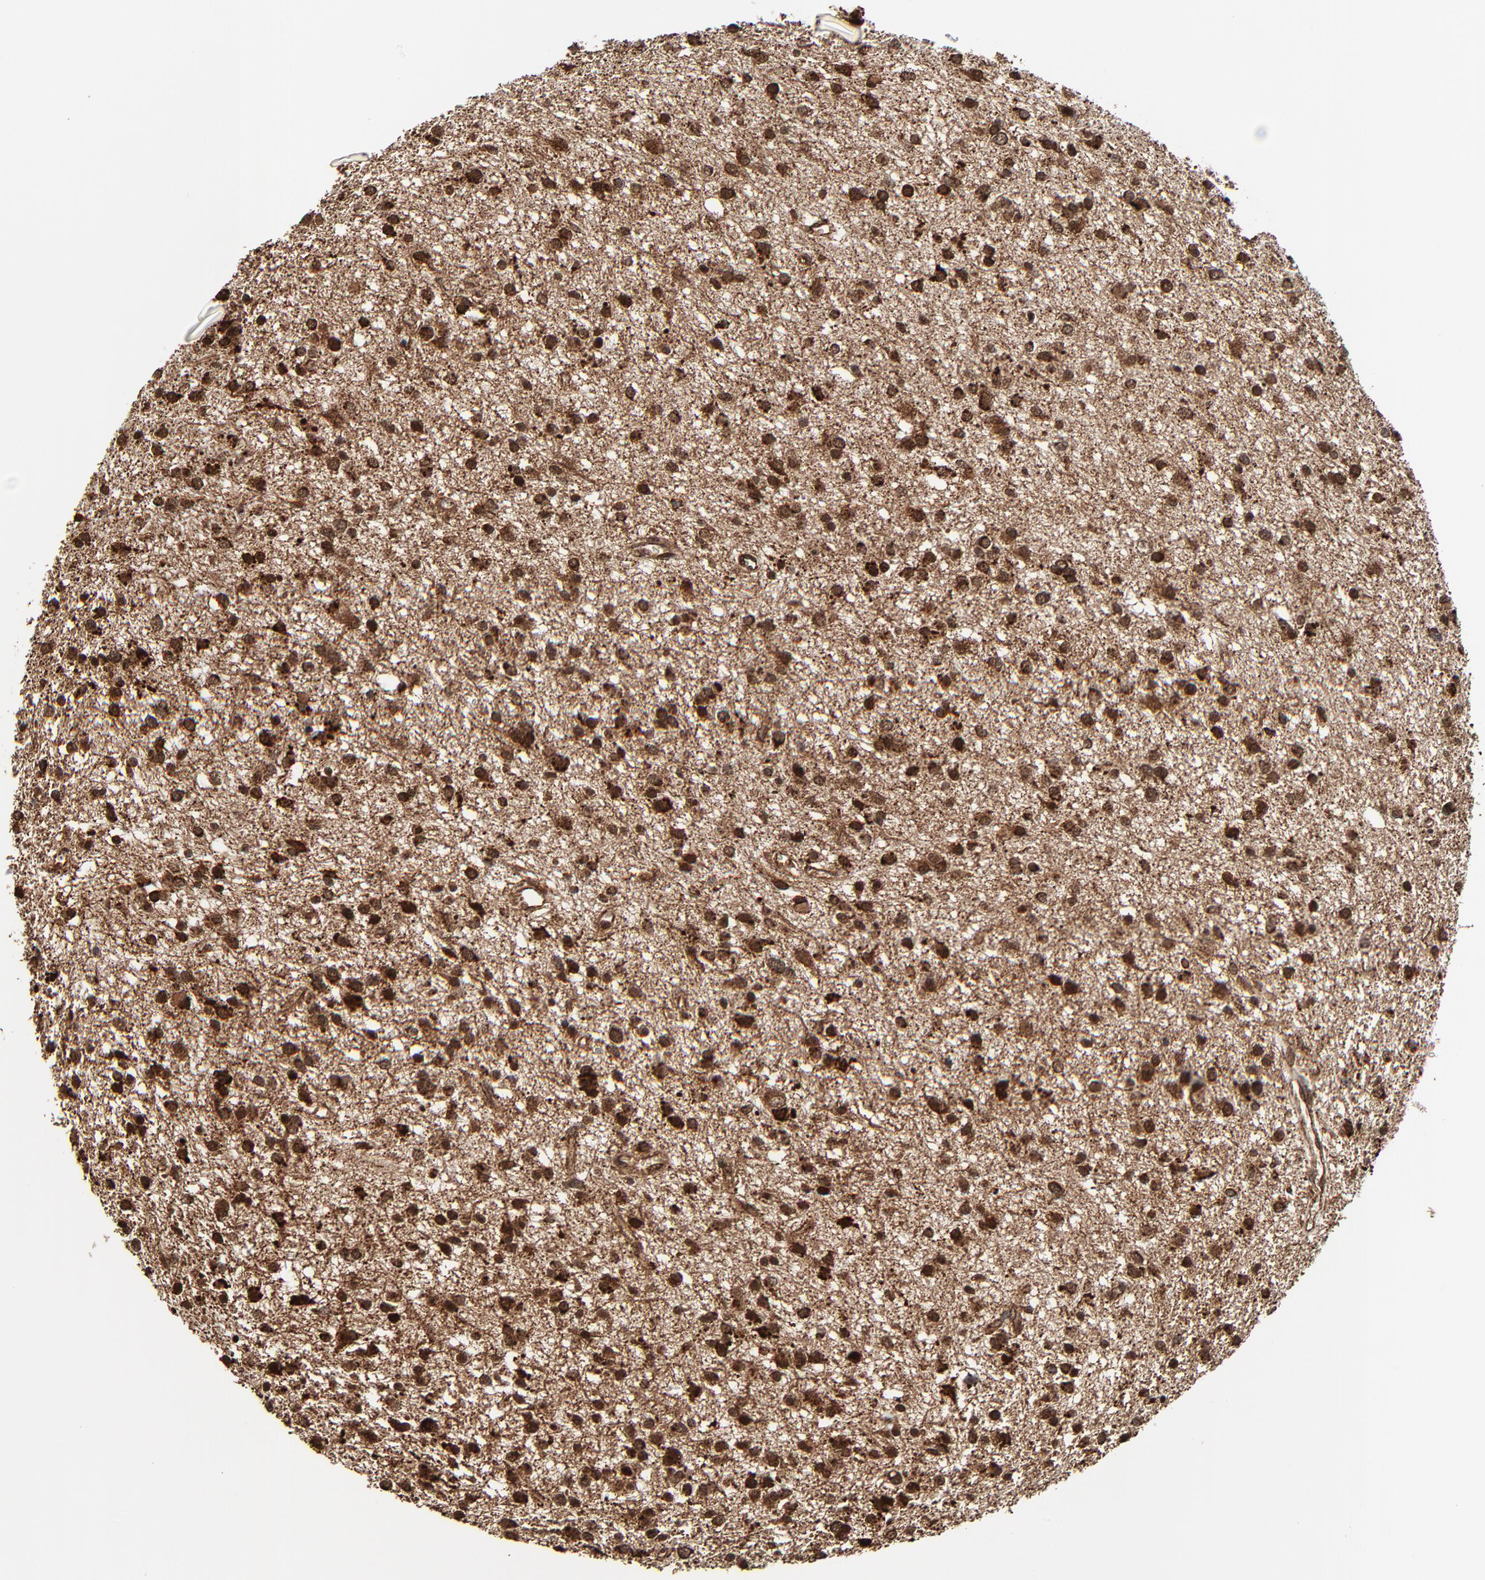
{"staining": {"intensity": "moderate", "quantity": ">75%", "location": "cytoplasmic/membranous,nuclear"}, "tissue": "glioma", "cell_type": "Tumor cells", "image_type": "cancer", "snomed": [{"axis": "morphology", "description": "Glioma, malignant, Low grade"}, {"axis": "topography", "description": "Brain"}], "caption": "Moderate cytoplasmic/membranous and nuclear expression for a protein is present in approximately >75% of tumor cells of low-grade glioma (malignant) using immunohistochemistry (IHC).", "gene": "RHOJ", "patient": {"sex": "female", "age": 36}}